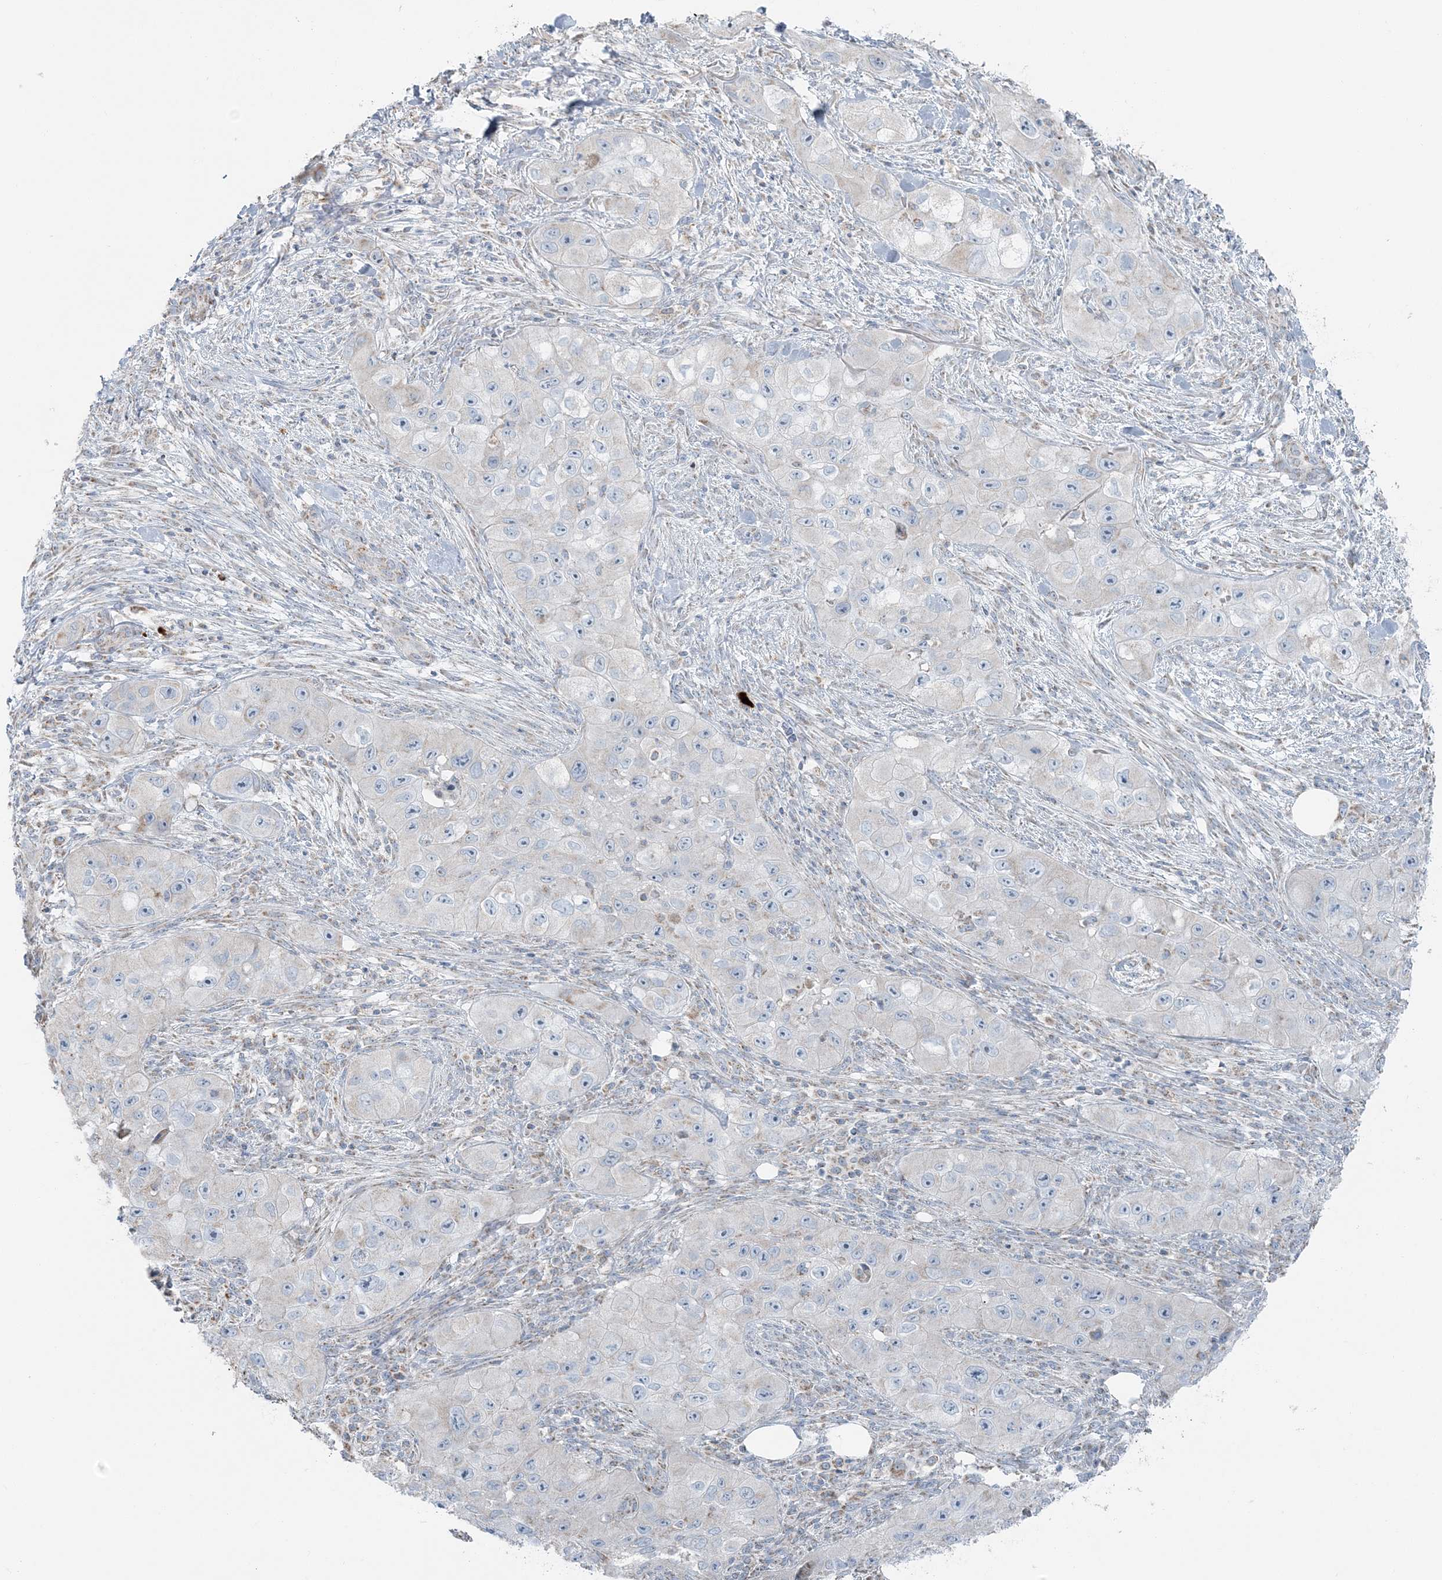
{"staining": {"intensity": "negative", "quantity": "none", "location": "none"}, "tissue": "skin cancer", "cell_type": "Tumor cells", "image_type": "cancer", "snomed": [{"axis": "morphology", "description": "Squamous cell carcinoma, NOS"}, {"axis": "topography", "description": "Skin"}, {"axis": "topography", "description": "Subcutis"}], "caption": "Tumor cells show no significant positivity in squamous cell carcinoma (skin).", "gene": "SLC22A16", "patient": {"sex": "male", "age": 73}}